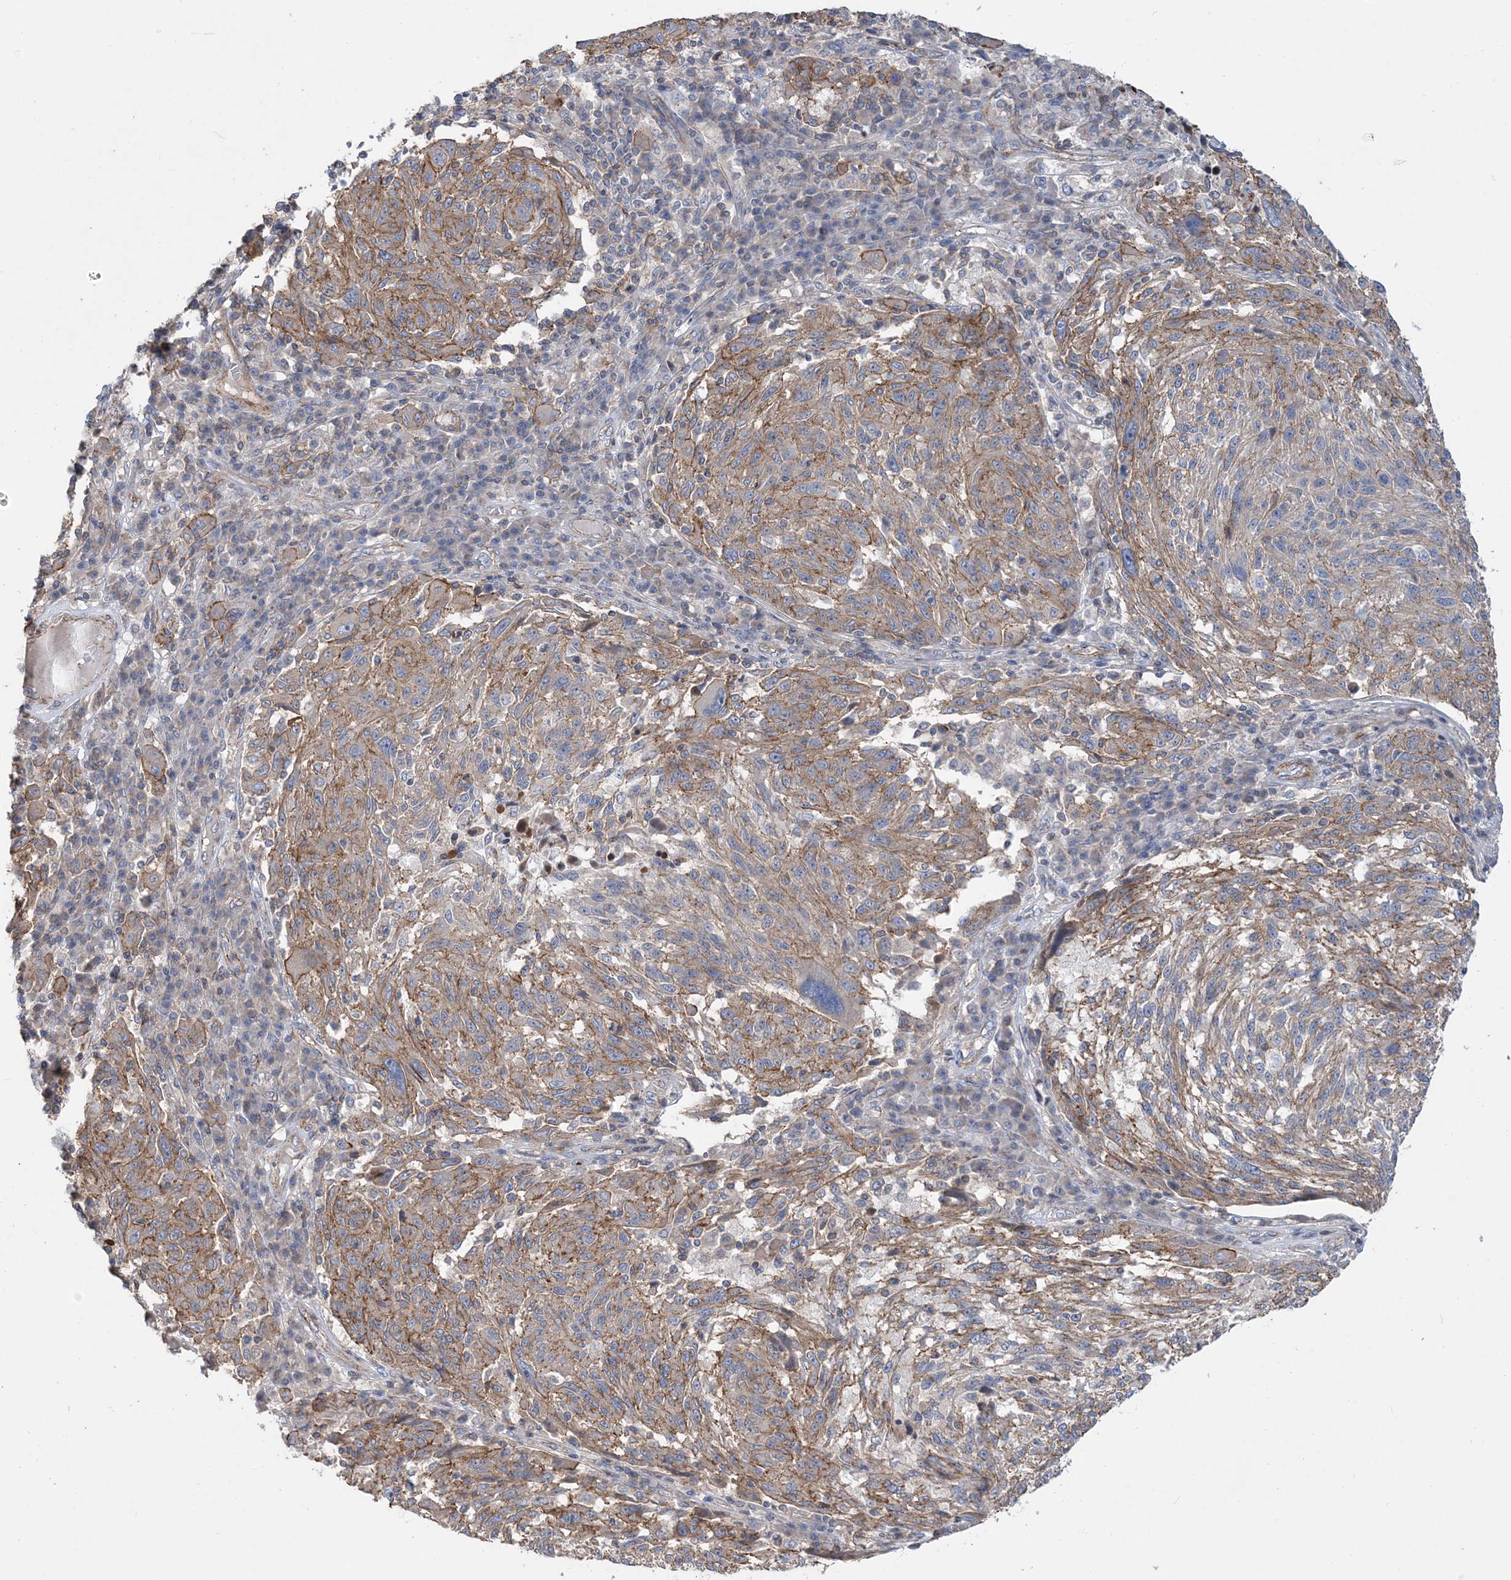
{"staining": {"intensity": "moderate", "quantity": "25%-75%", "location": "cytoplasmic/membranous"}, "tissue": "melanoma", "cell_type": "Tumor cells", "image_type": "cancer", "snomed": [{"axis": "morphology", "description": "Malignant melanoma, NOS"}, {"axis": "topography", "description": "Skin"}], "caption": "High-magnification brightfield microscopy of malignant melanoma stained with DAB (brown) and counterstained with hematoxylin (blue). tumor cells exhibit moderate cytoplasmic/membranous staining is present in about25%-75% of cells.", "gene": "PIGC", "patient": {"sex": "male", "age": 53}}